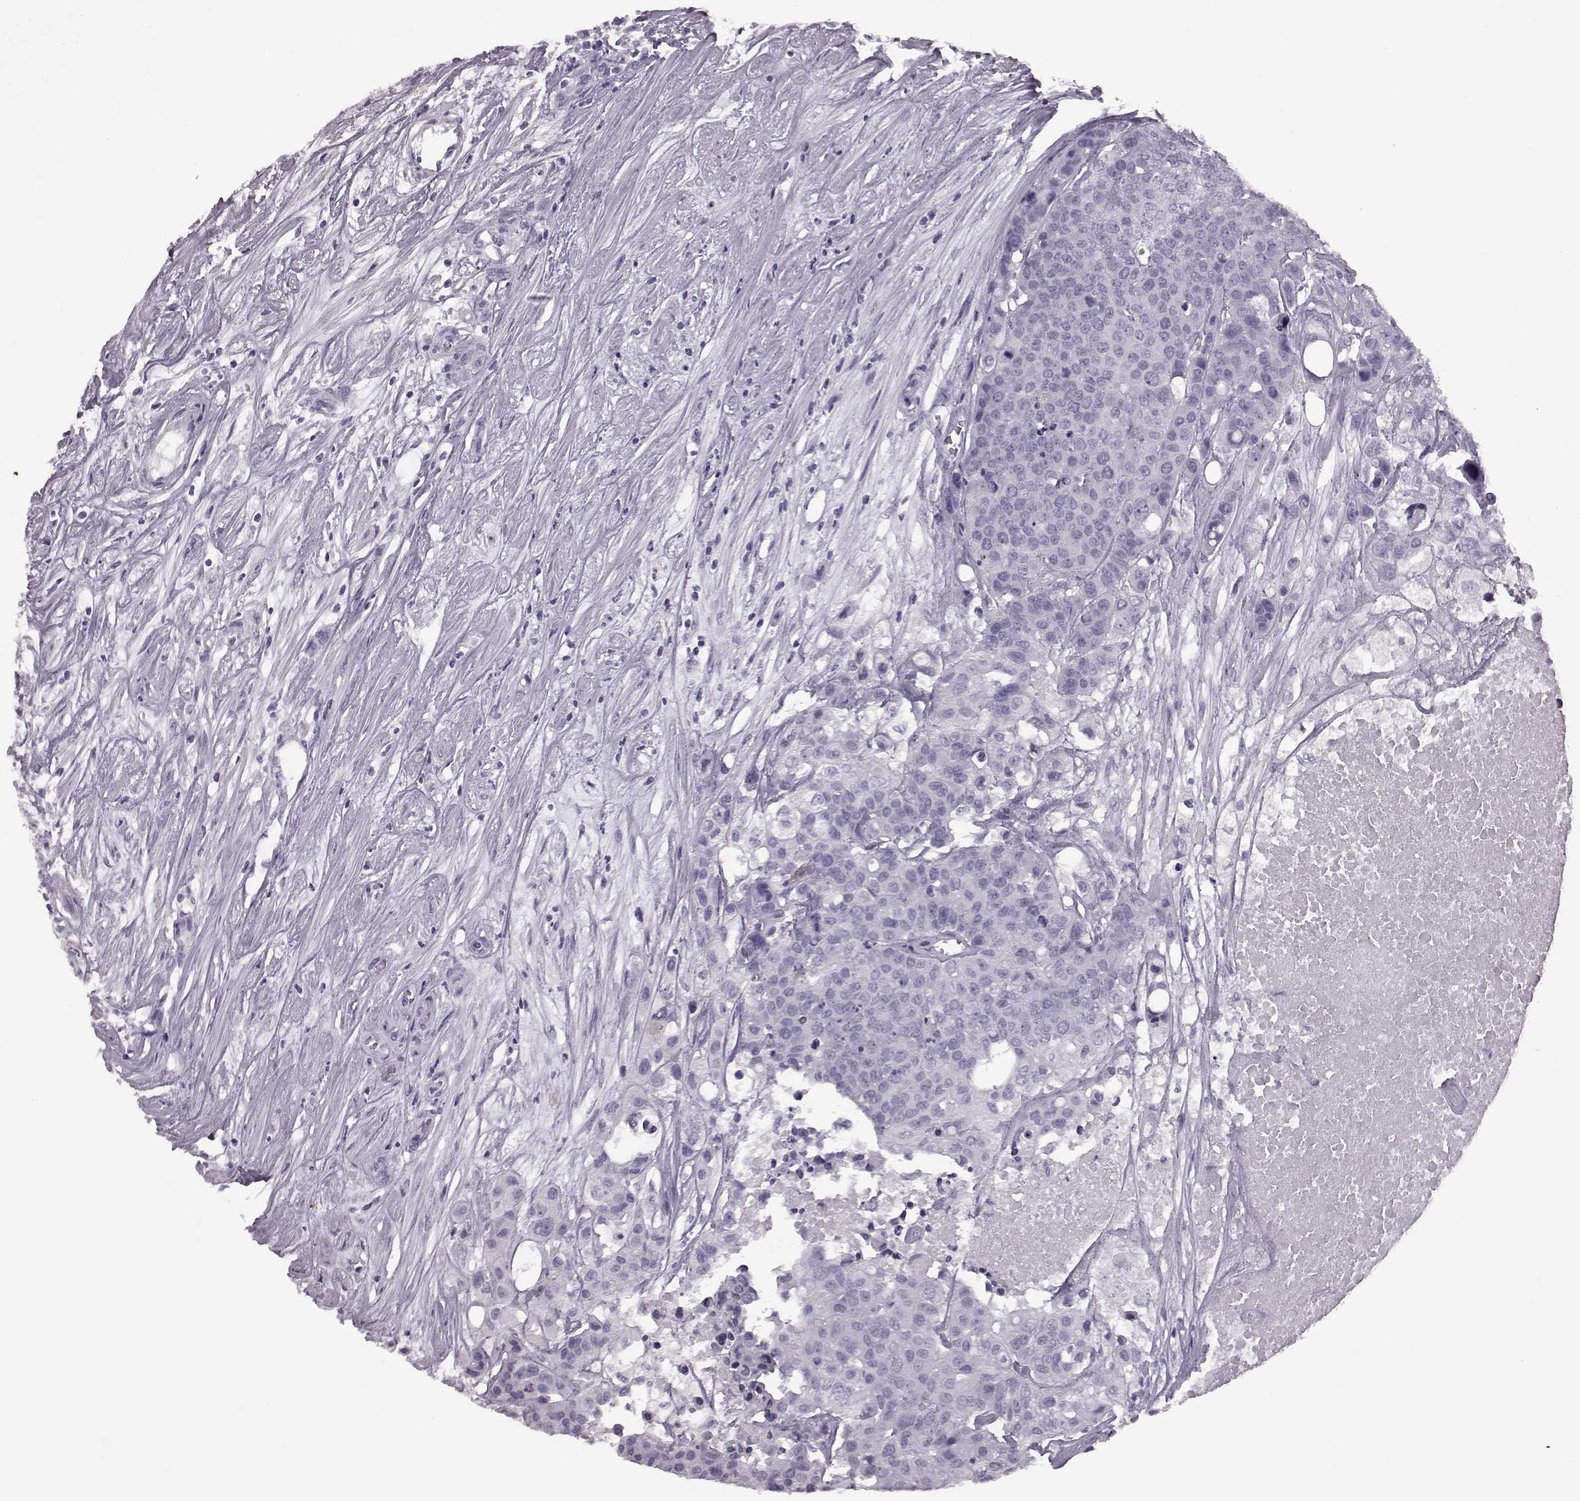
{"staining": {"intensity": "negative", "quantity": "none", "location": "none"}, "tissue": "carcinoid", "cell_type": "Tumor cells", "image_type": "cancer", "snomed": [{"axis": "morphology", "description": "Carcinoid, malignant, NOS"}, {"axis": "topography", "description": "Colon"}], "caption": "There is no significant positivity in tumor cells of carcinoid. Brightfield microscopy of immunohistochemistry stained with DAB (brown) and hematoxylin (blue), captured at high magnification.", "gene": "JSRP1", "patient": {"sex": "male", "age": 81}}